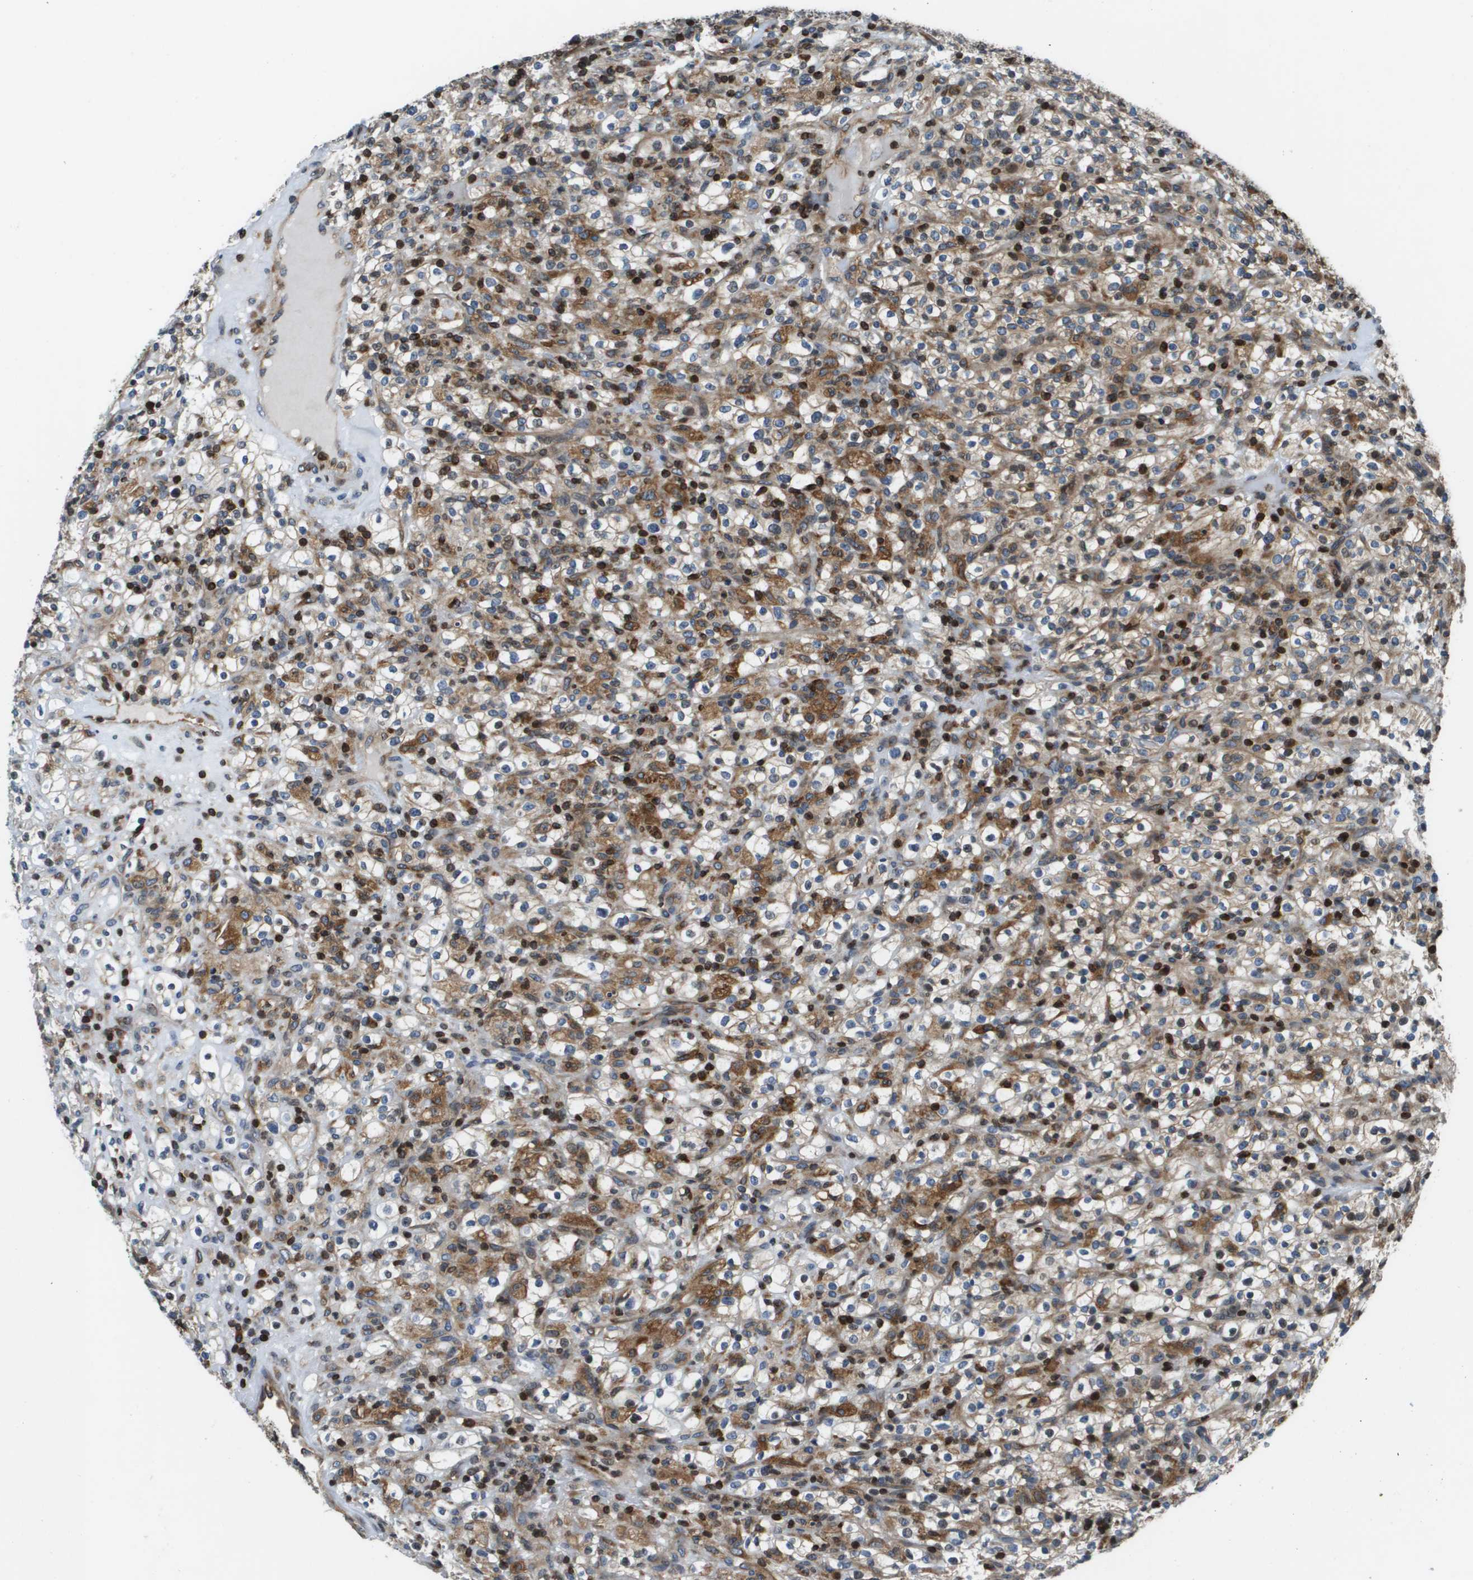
{"staining": {"intensity": "moderate", "quantity": ">75%", "location": "cytoplasmic/membranous"}, "tissue": "renal cancer", "cell_type": "Tumor cells", "image_type": "cancer", "snomed": [{"axis": "morphology", "description": "Normal tissue, NOS"}, {"axis": "morphology", "description": "Adenocarcinoma, NOS"}, {"axis": "topography", "description": "Kidney"}], "caption": "Immunohistochemistry image of renal cancer (adenocarcinoma) stained for a protein (brown), which shows medium levels of moderate cytoplasmic/membranous positivity in about >75% of tumor cells.", "gene": "ESYT1", "patient": {"sex": "female", "age": 72}}